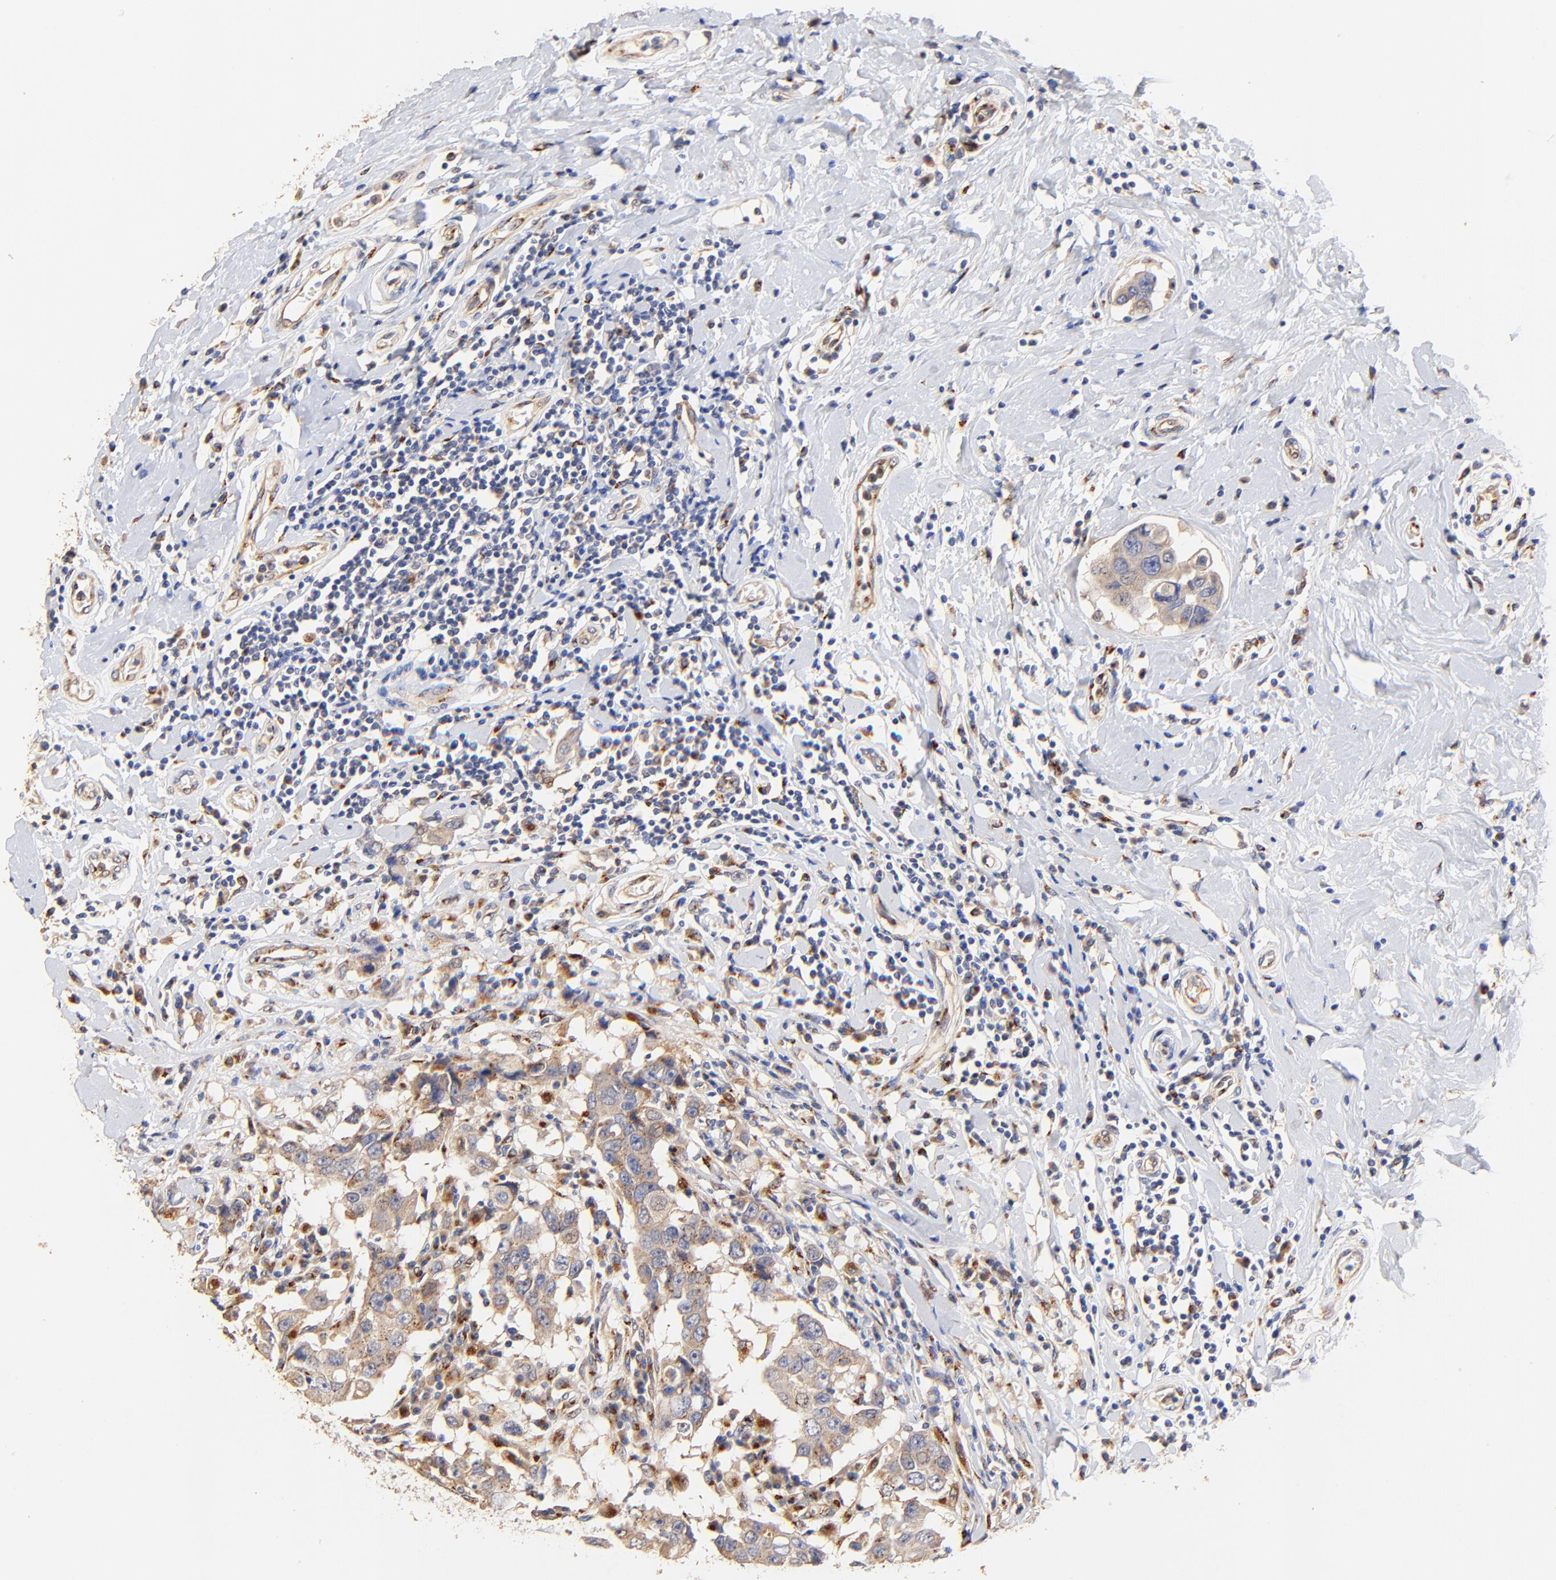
{"staining": {"intensity": "weak", "quantity": ">75%", "location": "cytoplasmic/membranous"}, "tissue": "breast cancer", "cell_type": "Tumor cells", "image_type": "cancer", "snomed": [{"axis": "morphology", "description": "Duct carcinoma"}, {"axis": "topography", "description": "Breast"}], "caption": "Immunohistochemistry (IHC) staining of breast infiltrating ductal carcinoma, which shows low levels of weak cytoplasmic/membranous staining in approximately >75% of tumor cells indicating weak cytoplasmic/membranous protein expression. The staining was performed using DAB (brown) for protein detection and nuclei were counterstained in hematoxylin (blue).", "gene": "FMNL3", "patient": {"sex": "female", "age": 27}}